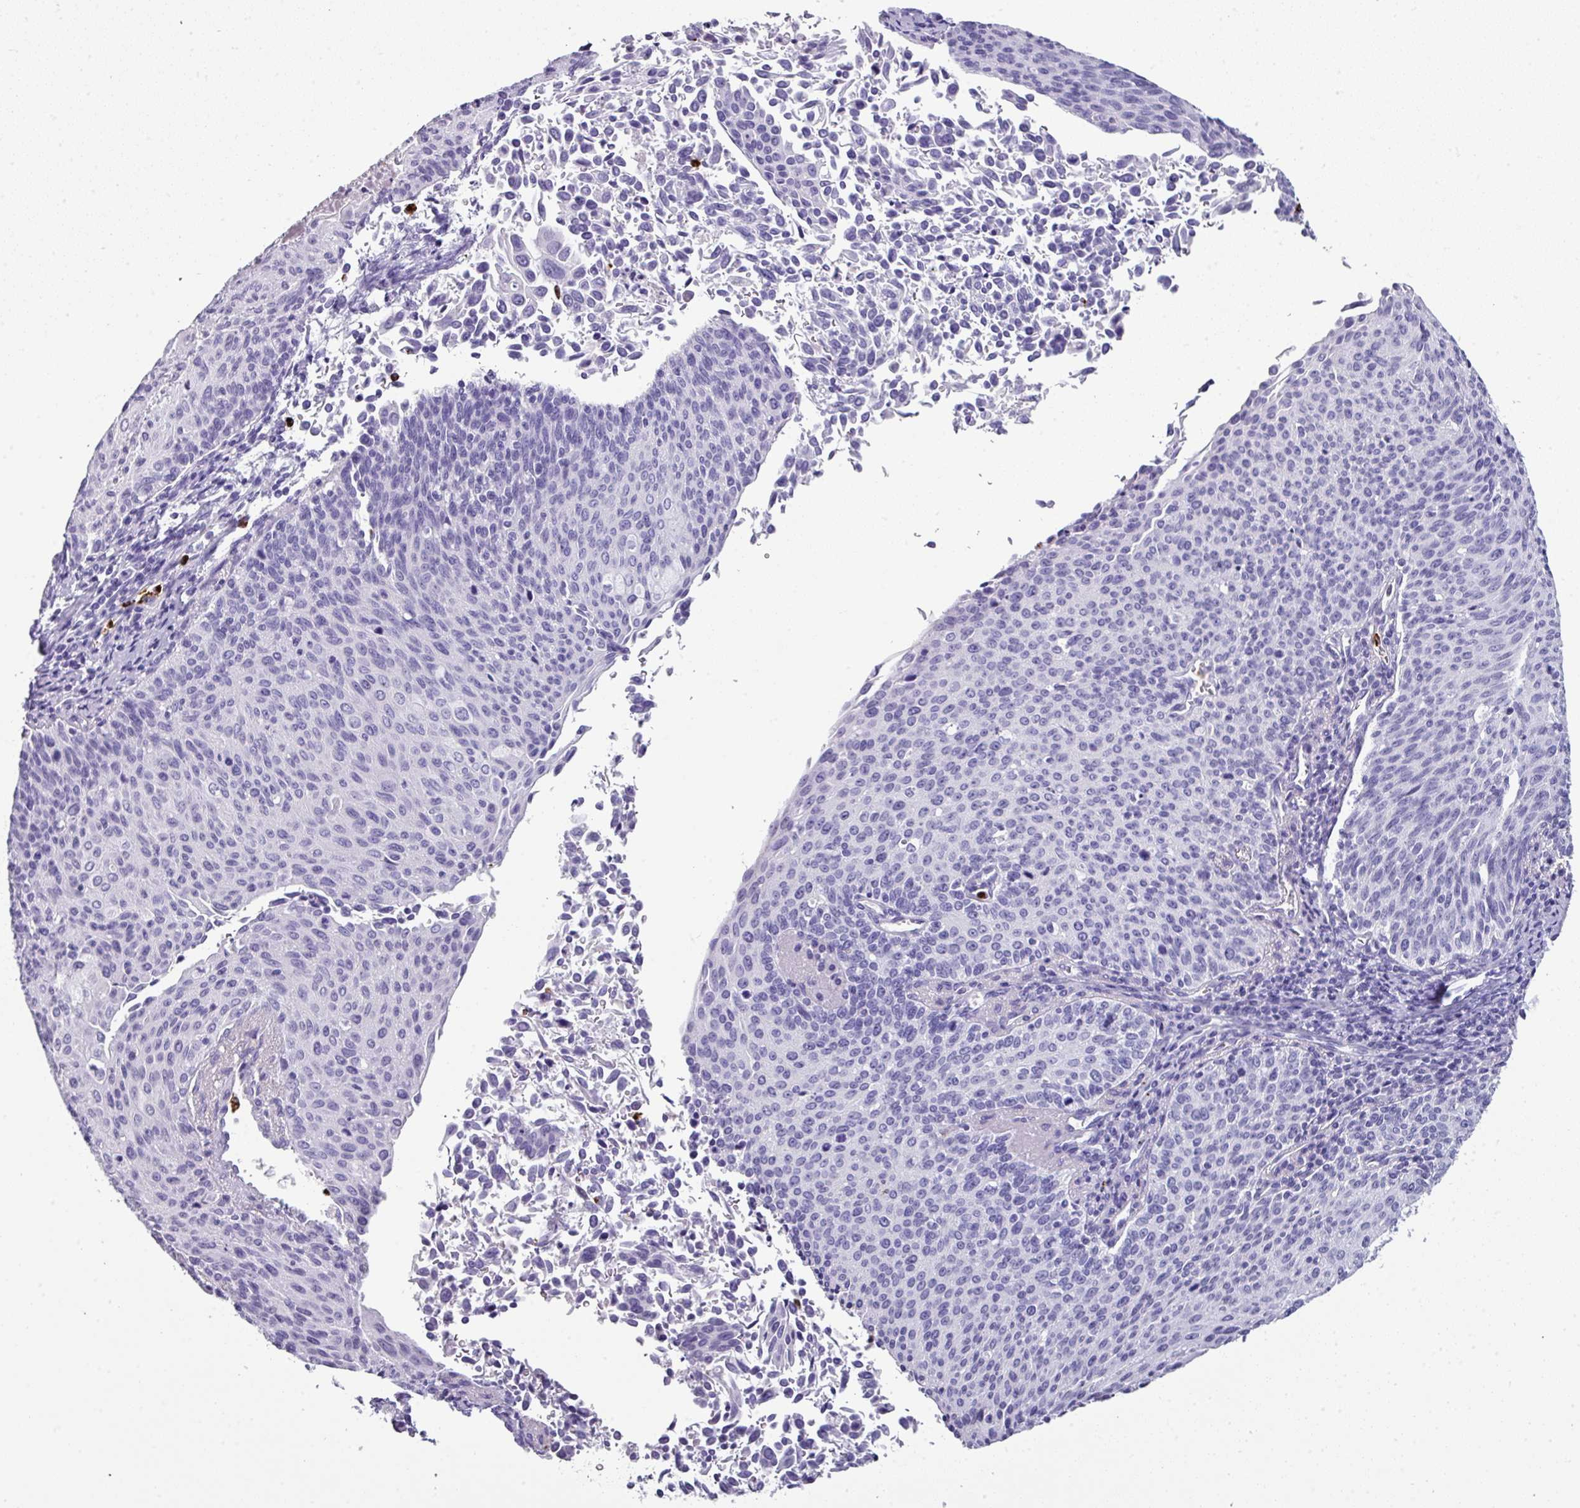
{"staining": {"intensity": "negative", "quantity": "none", "location": "none"}, "tissue": "cervical cancer", "cell_type": "Tumor cells", "image_type": "cancer", "snomed": [{"axis": "morphology", "description": "Squamous cell carcinoma, NOS"}, {"axis": "topography", "description": "Cervix"}], "caption": "IHC histopathology image of neoplastic tissue: cervical squamous cell carcinoma stained with DAB reveals no significant protein staining in tumor cells.", "gene": "CTSG", "patient": {"sex": "female", "age": 55}}